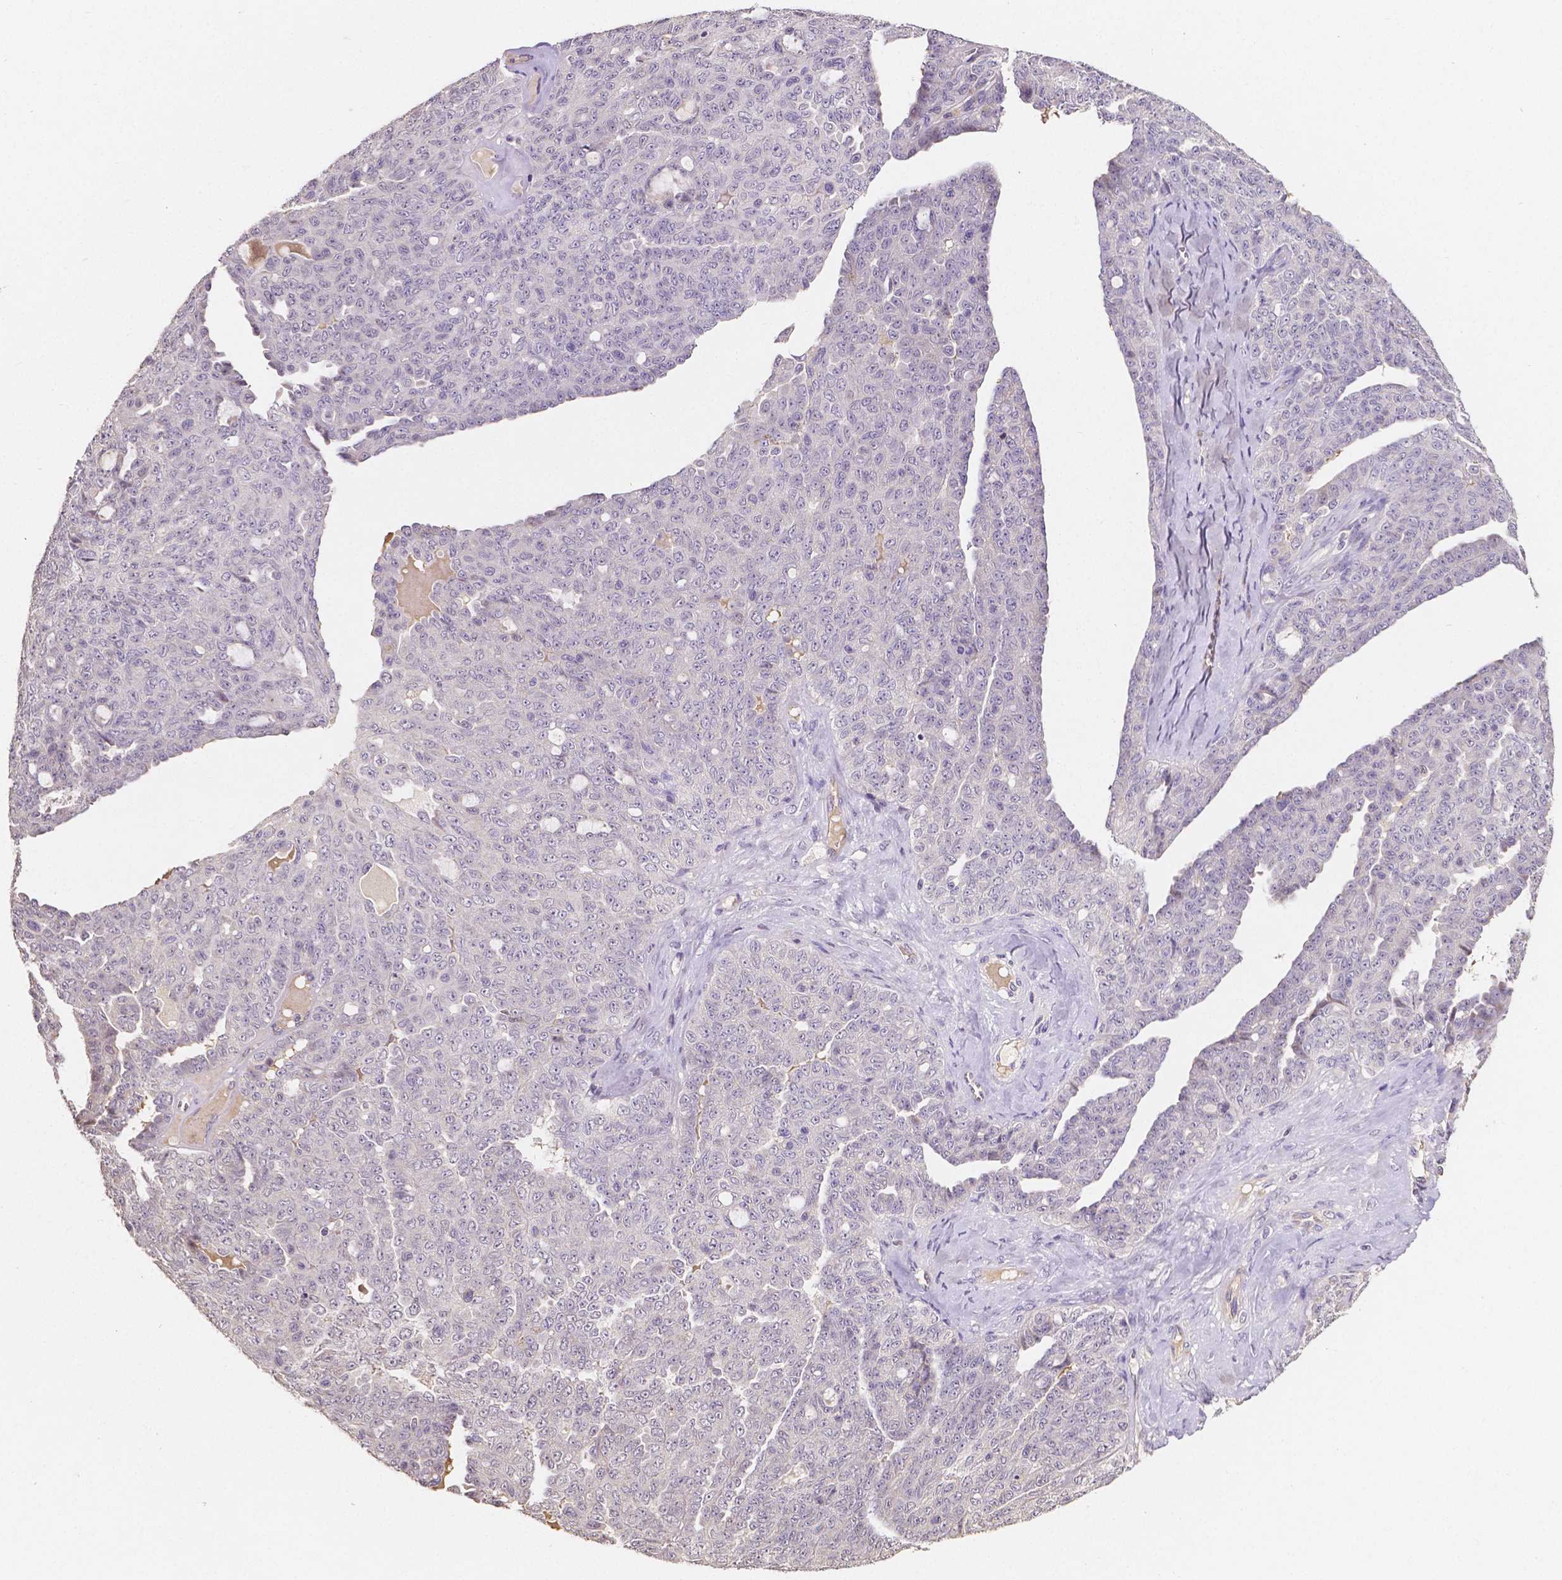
{"staining": {"intensity": "negative", "quantity": "none", "location": "none"}, "tissue": "ovarian cancer", "cell_type": "Tumor cells", "image_type": "cancer", "snomed": [{"axis": "morphology", "description": "Cystadenocarcinoma, serous, NOS"}, {"axis": "topography", "description": "Ovary"}], "caption": "This image is of serous cystadenocarcinoma (ovarian) stained with IHC to label a protein in brown with the nuclei are counter-stained blue. There is no positivity in tumor cells. The staining is performed using DAB brown chromogen with nuclei counter-stained in using hematoxylin.", "gene": "ELAVL2", "patient": {"sex": "female", "age": 71}}